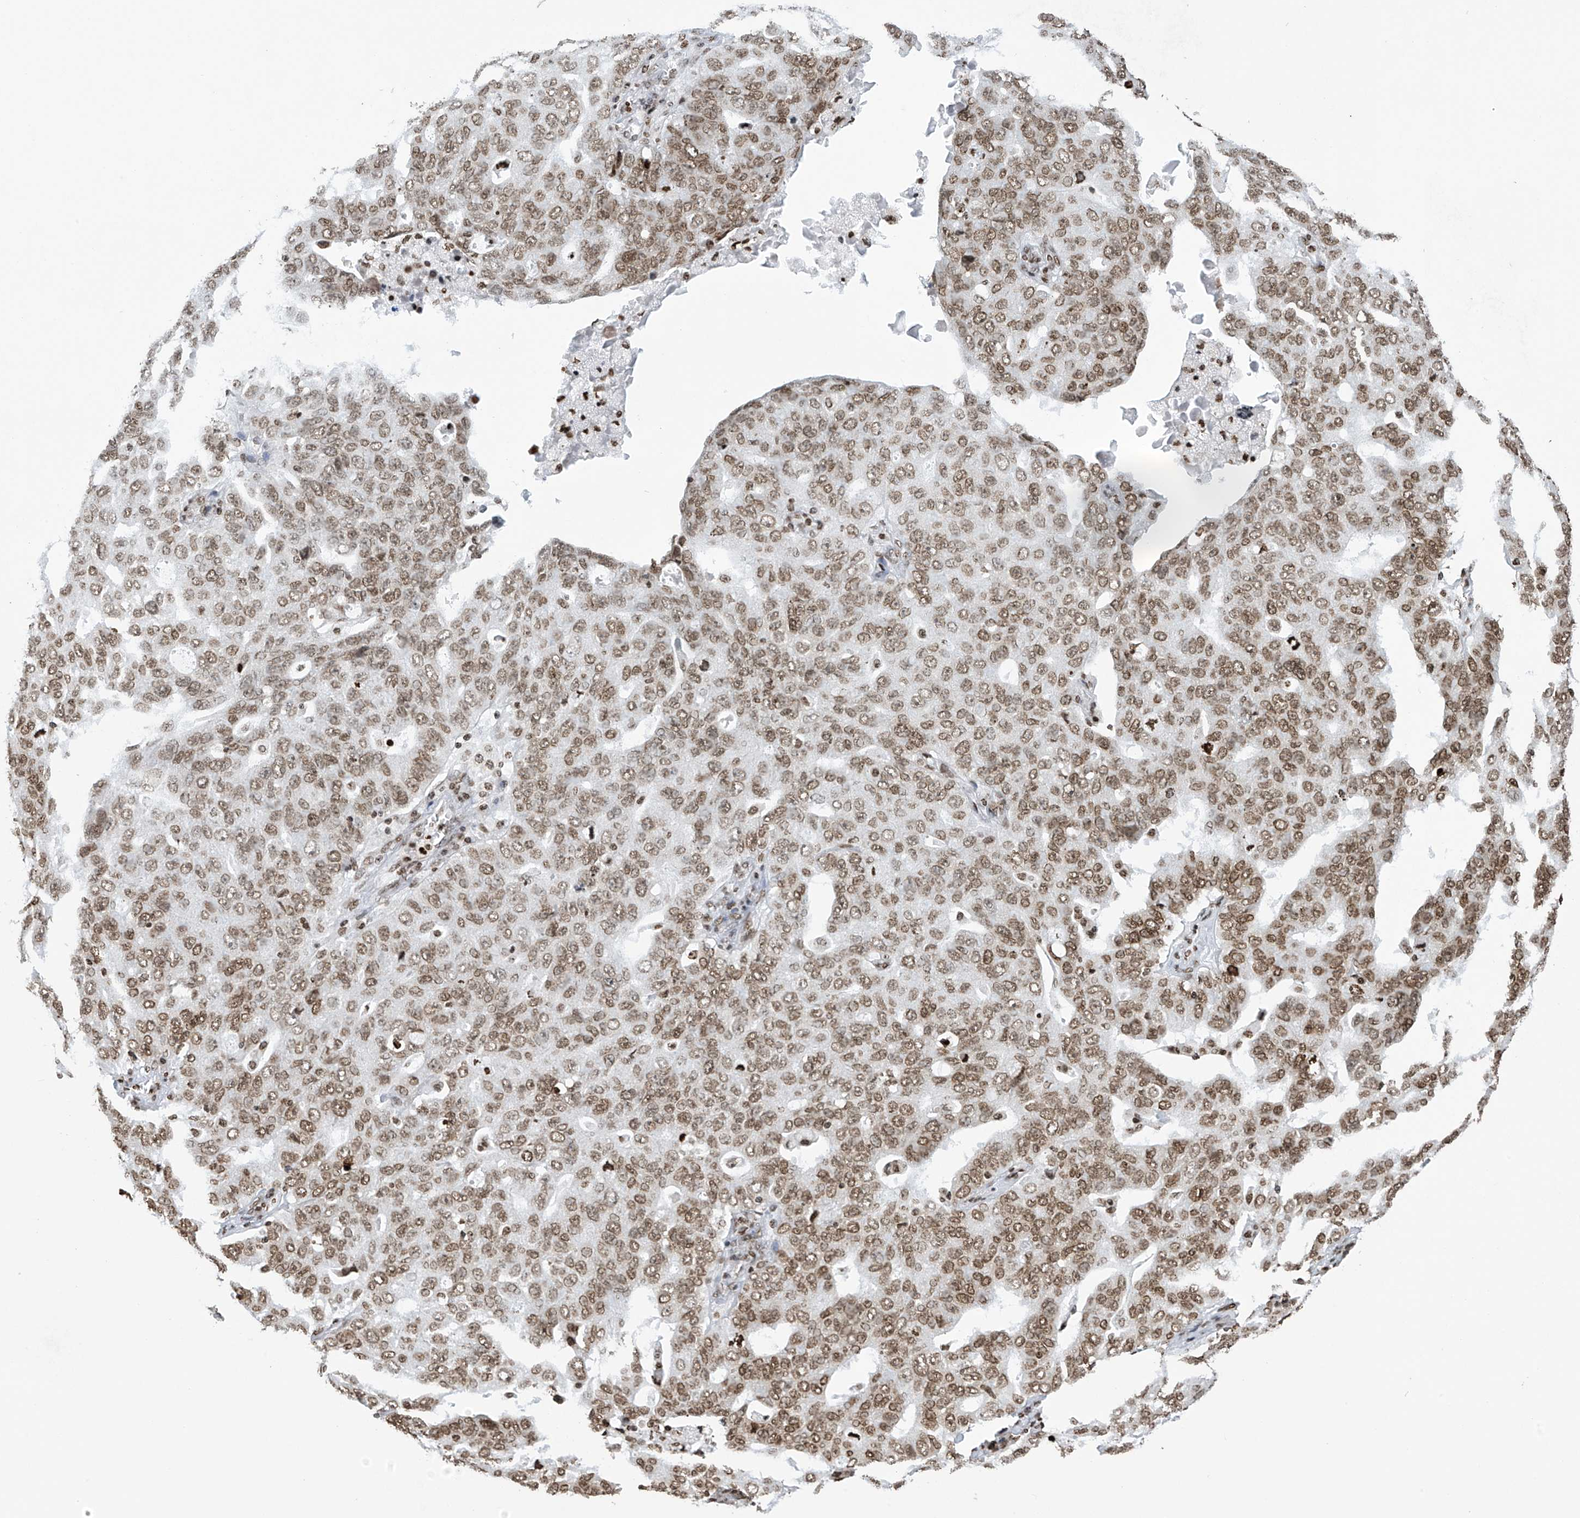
{"staining": {"intensity": "moderate", "quantity": ">75%", "location": "nuclear"}, "tissue": "ovarian cancer", "cell_type": "Tumor cells", "image_type": "cancer", "snomed": [{"axis": "morphology", "description": "Carcinoma, endometroid"}, {"axis": "topography", "description": "Ovary"}], "caption": "Immunohistochemistry (IHC) histopathology image of neoplastic tissue: endometroid carcinoma (ovarian) stained using IHC demonstrates medium levels of moderate protein expression localized specifically in the nuclear of tumor cells, appearing as a nuclear brown color.", "gene": "H4C16", "patient": {"sex": "female", "age": 62}}